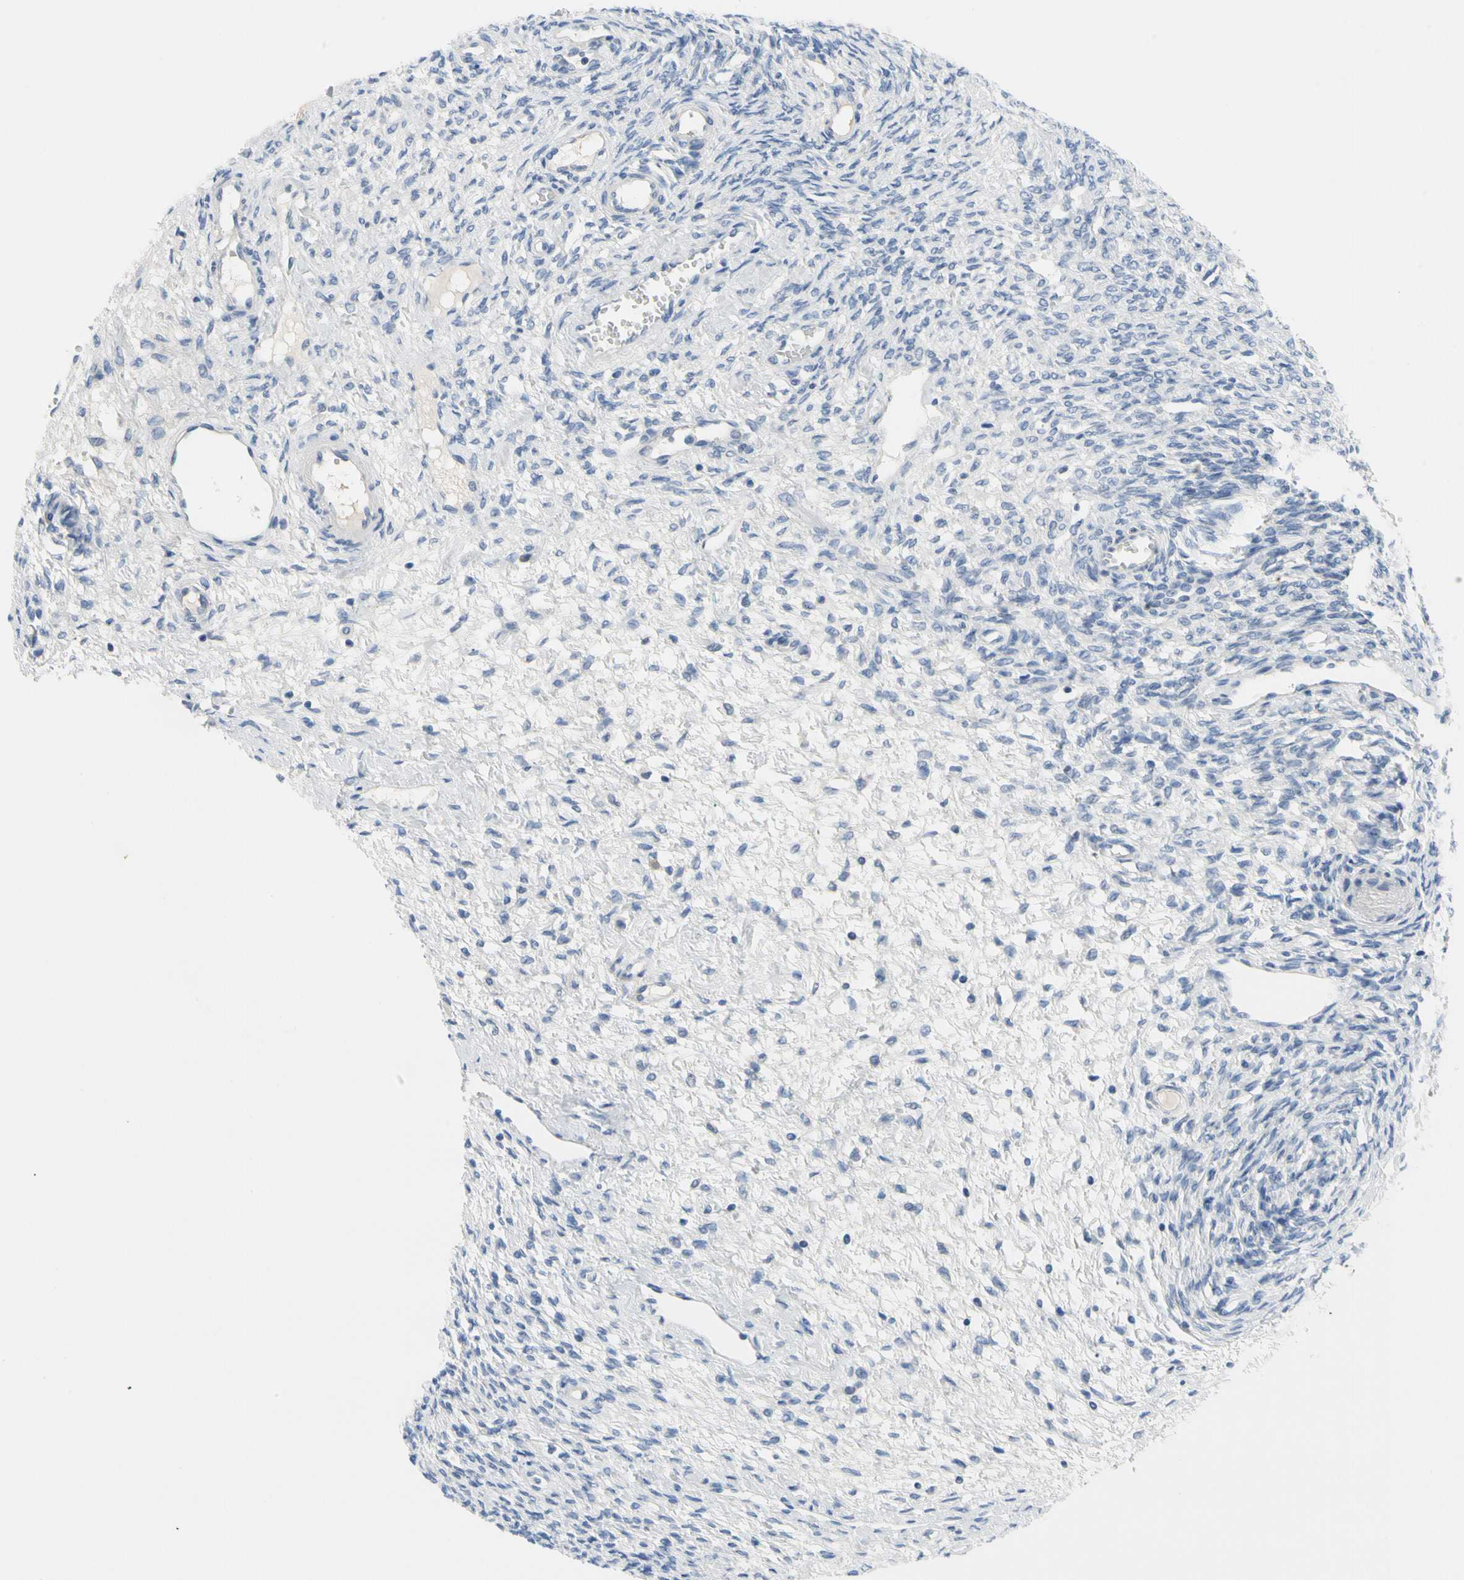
{"staining": {"intensity": "negative", "quantity": "none", "location": "none"}, "tissue": "ovary", "cell_type": "Ovarian stroma cells", "image_type": "normal", "snomed": [{"axis": "morphology", "description": "Normal tissue, NOS"}, {"axis": "topography", "description": "Ovary"}], "caption": "This is an IHC micrograph of unremarkable ovary. There is no positivity in ovarian stroma cells.", "gene": "MARK1", "patient": {"sex": "female", "age": 32}}